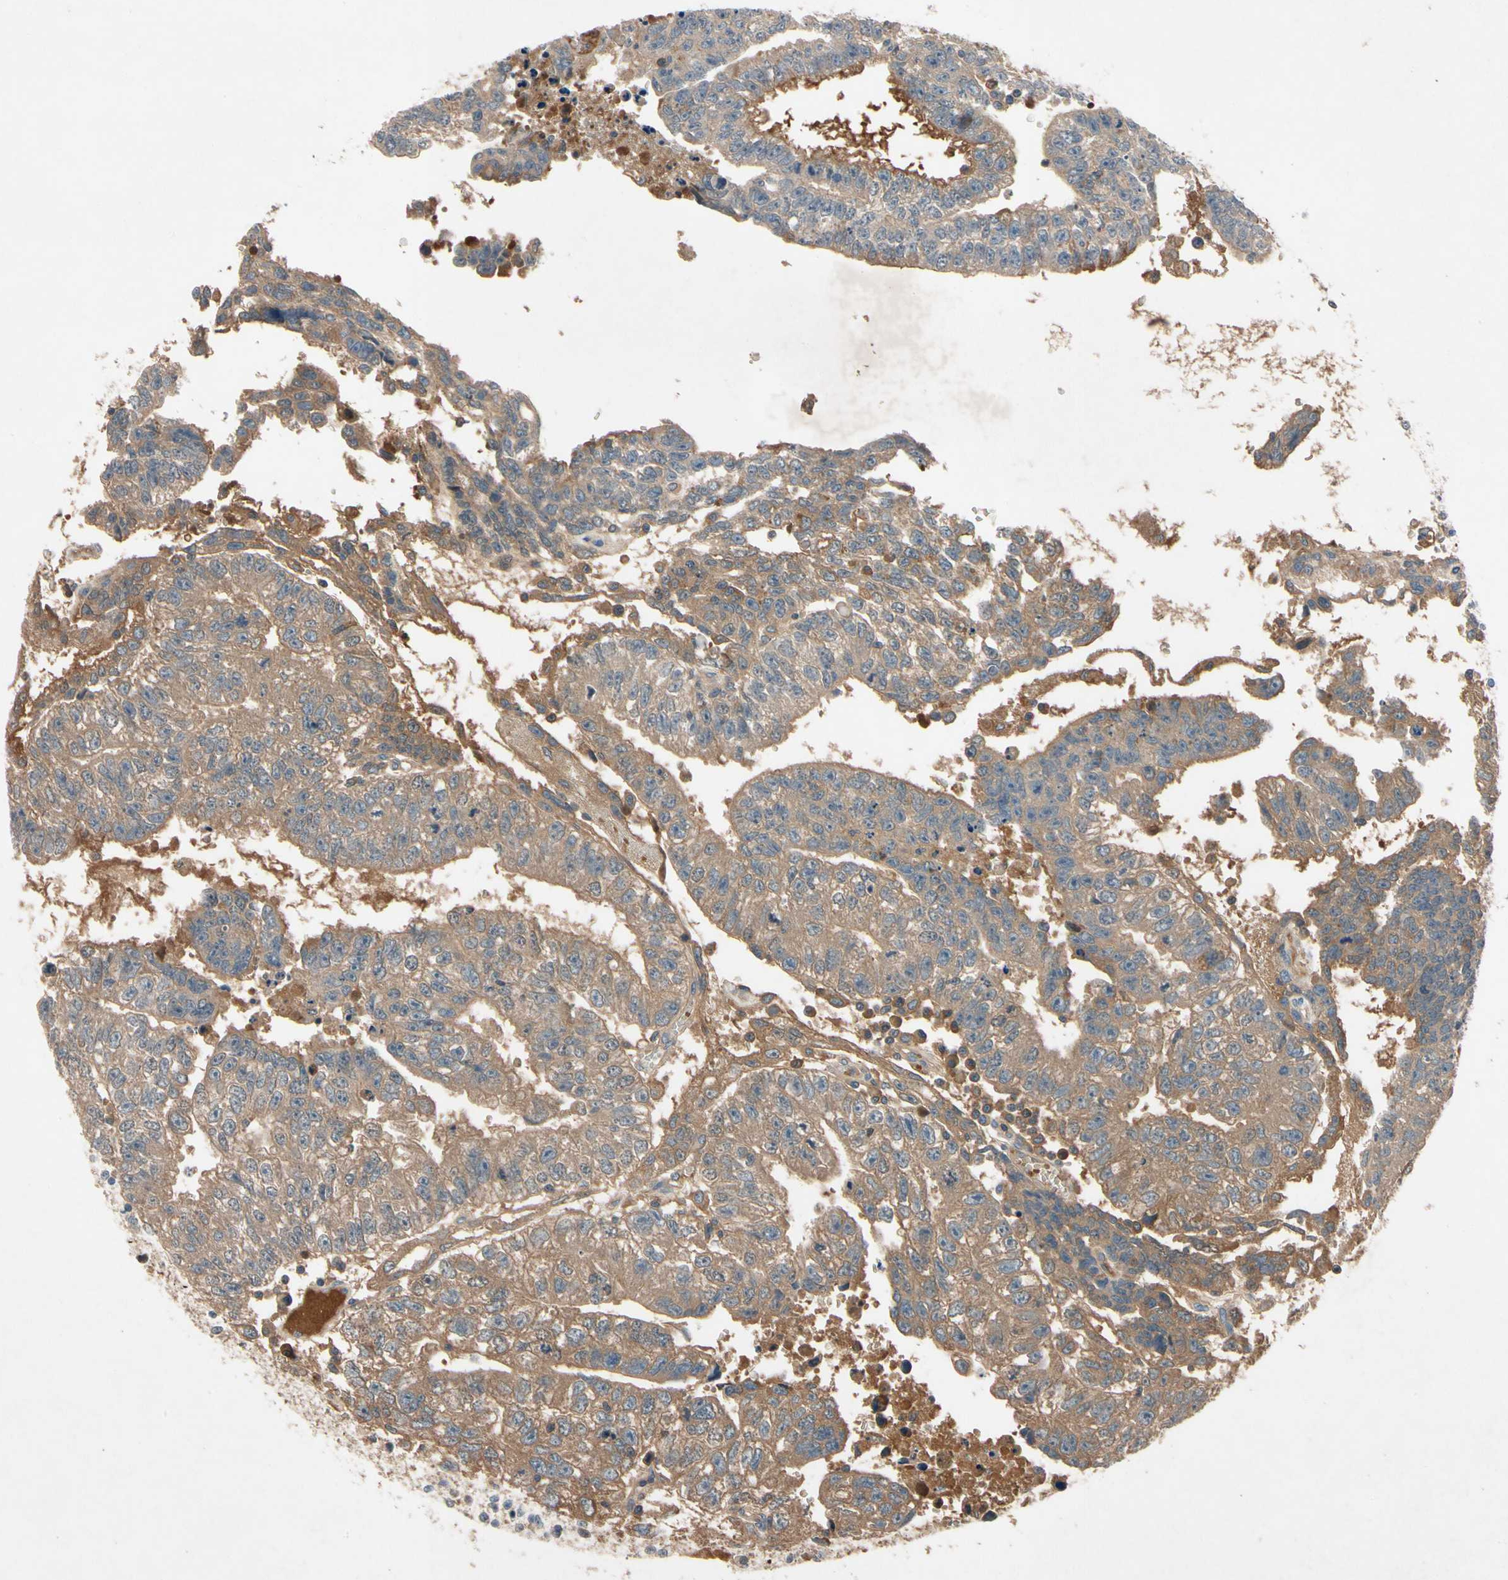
{"staining": {"intensity": "weak", "quantity": ">75%", "location": "cytoplasmic/membranous"}, "tissue": "testis cancer", "cell_type": "Tumor cells", "image_type": "cancer", "snomed": [{"axis": "morphology", "description": "Seminoma, NOS"}, {"axis": "morphology", "description": "Carcinoma, Embryonal, NOS"}, {"axis": "topography", "description": "Testis"}], "caption": "Immunohistochemical staining of testis cancer (seminoma) demonstrates low levels of weak cytoplasmic/membranous expression in approximately >75% of tumor cells.", "gene": "IL1RL1", "patient": {"sex": "male", "age": 52}}